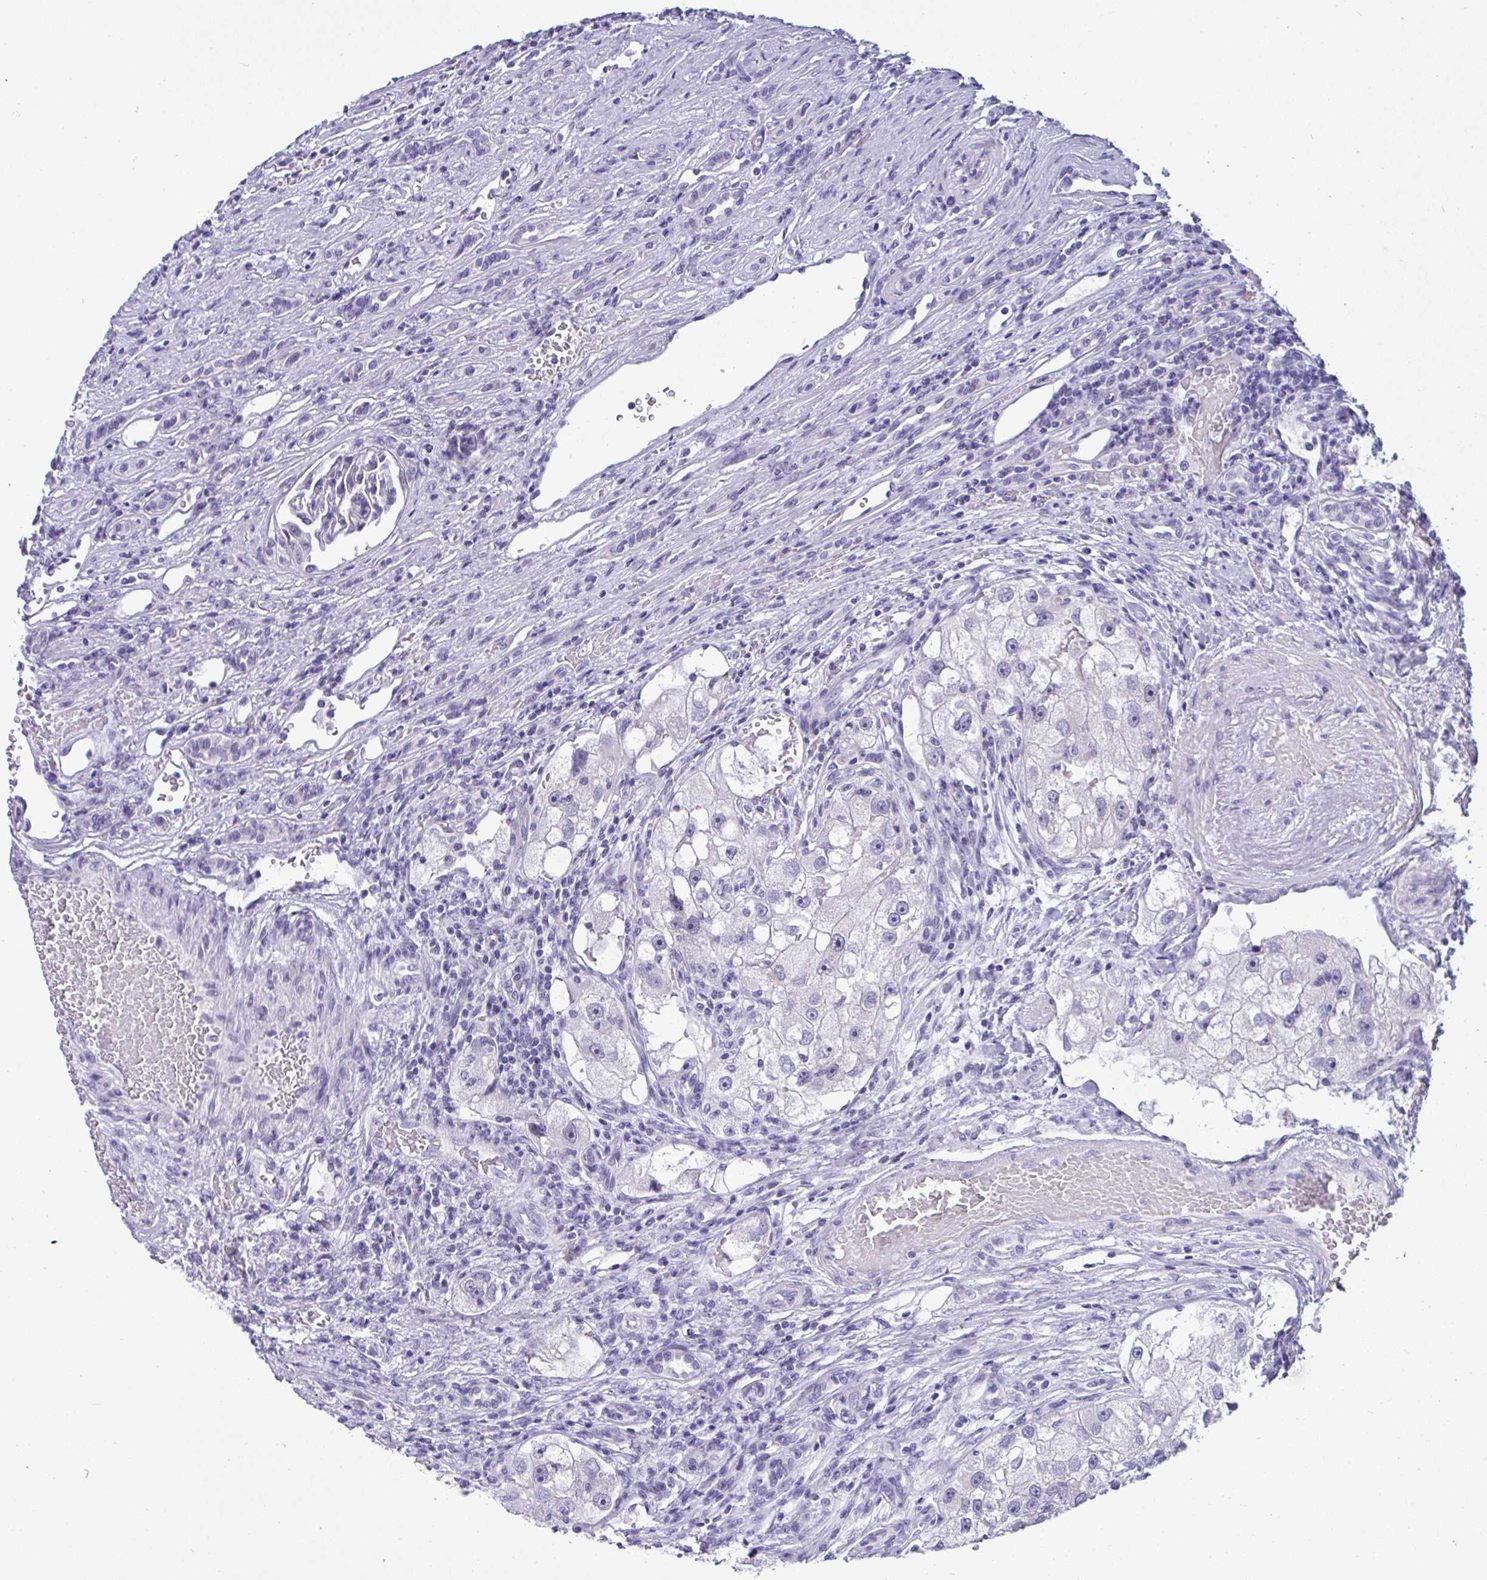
{"staining": {"intensity": "negative", "quantity": "none", "location": "none"}, "tissue": "renal cancer", "cell_type": "Tumor cells", "image_type": "cancer", "snomed": [{"axis": "morphology", "description": "Adenocarcinoma, NOS"}, {"axis": "topography", "description": "Kidney"}], "caption": "Tumor cells show no significant staining in adenocarcinoma (renal).", "gene": "YBX2", "patient": {"sex": "male", "age": 63}}